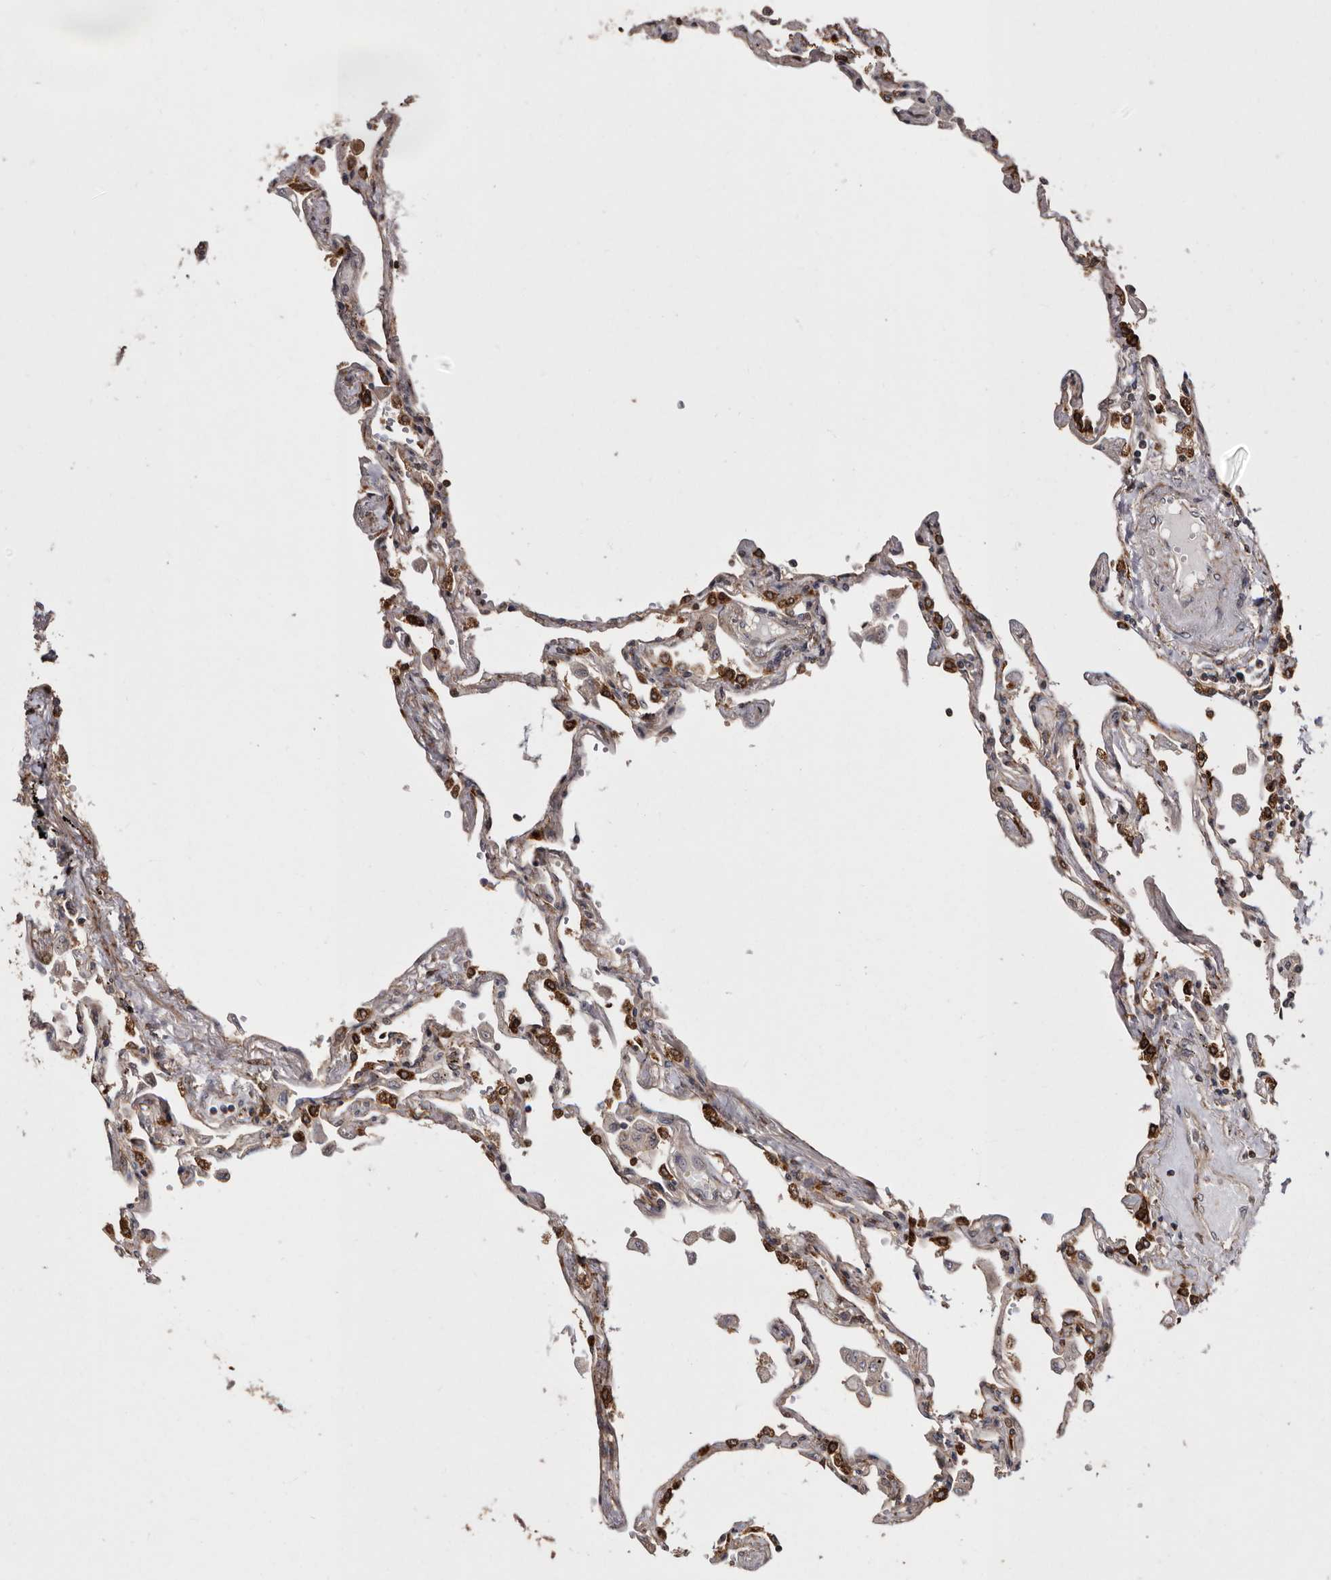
{"staining": {"intensity": "moderate", "quantity": ">75%", "location": "cytoplasmic/membranous"}, "tissue": "lung", "cell_type": "Alveolar cells", "image_type": "normal", "snomed": [{"axis": "morphology", "description": "Normal tissue, NOS"}, {"axis": "topography", "description": "Lung"}], "caption": "Lung stained for a protein (brown) reveals moderate cytoplasmic/membranous positive expression in about >75% of alveolar cells.", "gene": "FLAD1", "patient": {"sex": "female", "age": 67}}